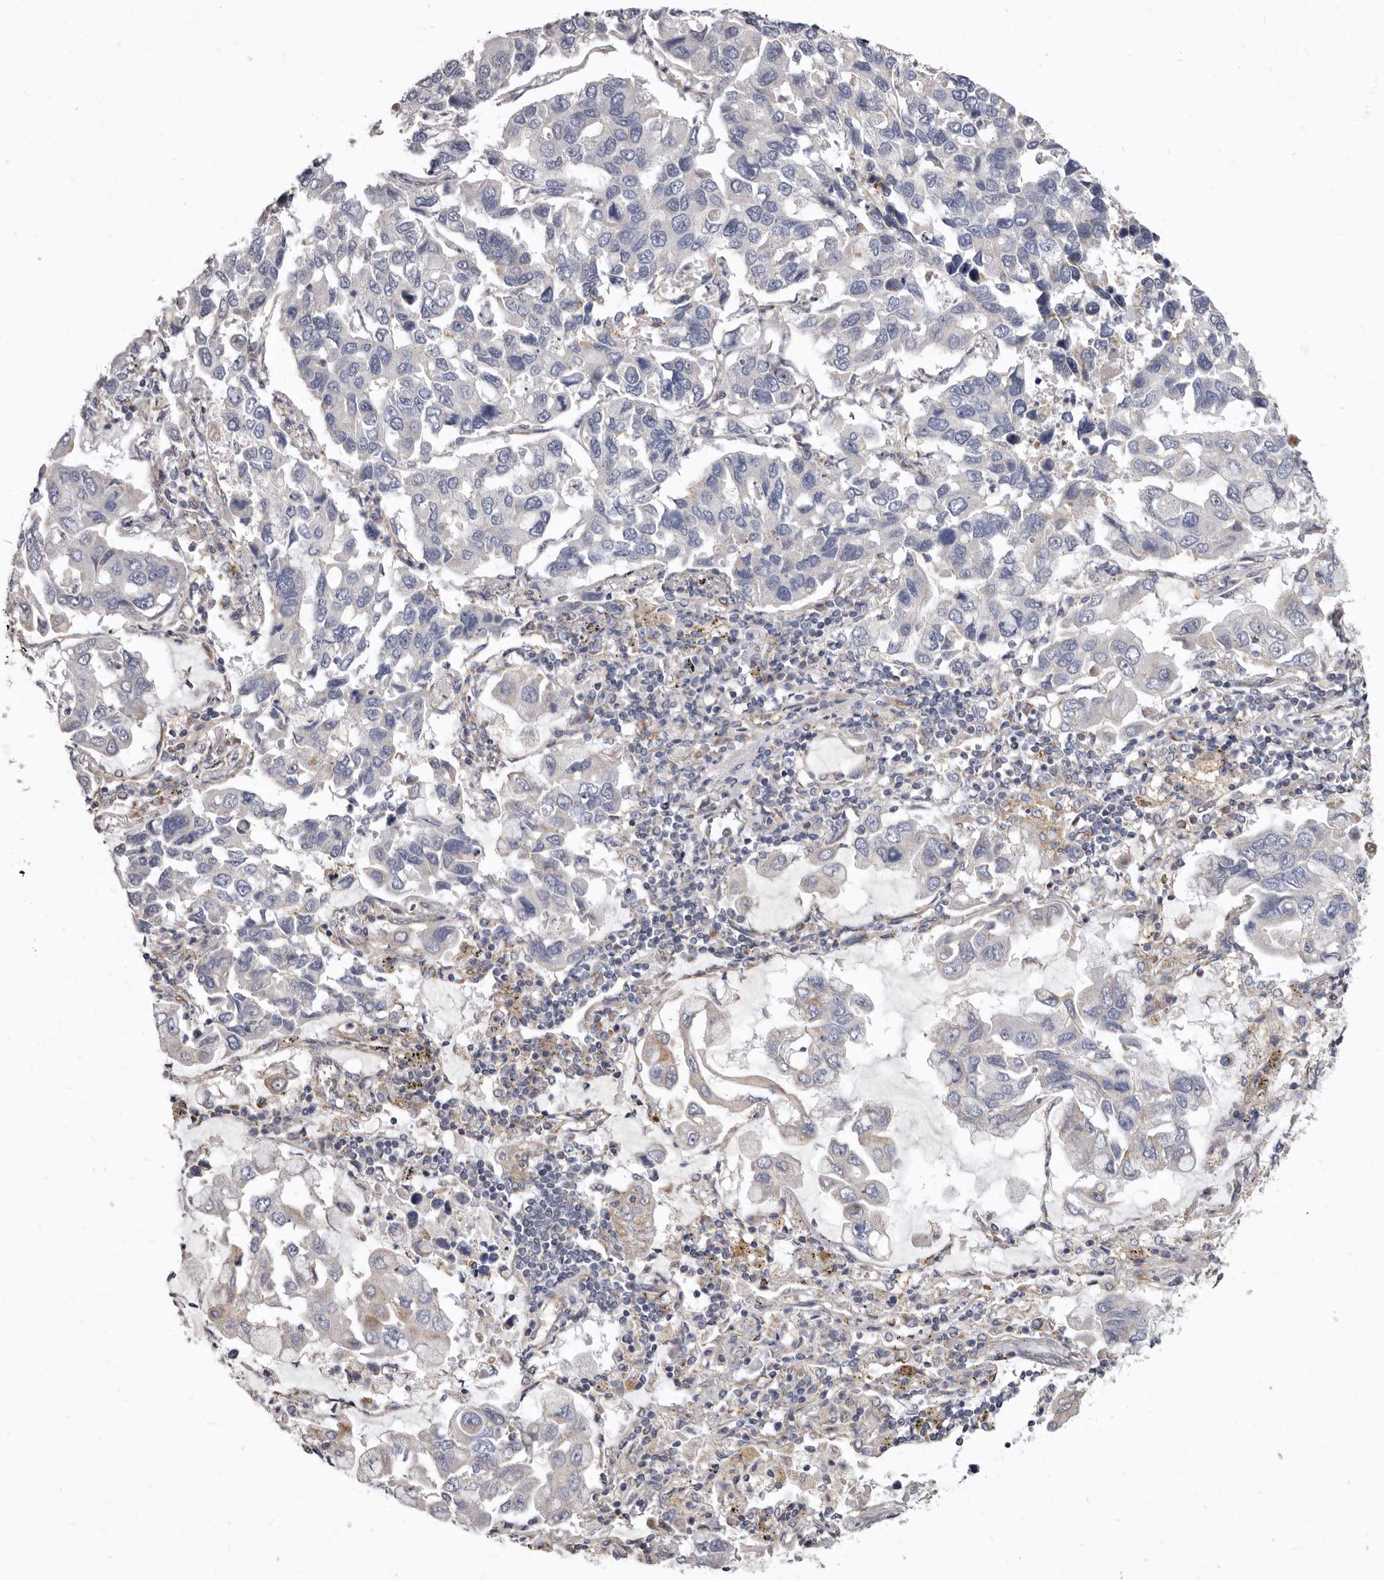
{"staining": {"intensity": "weak", "quantity": "<25%", "location": "cytoplasmic/membranous"}, "tissue": "lung cancer", "cell_type": "Tumor cells", "image_type": "cancer", "snomed": [{"axis": "morphology", "description": "Adenocarcinoma, NOS"}, {"axis": "topography", "description": "Lung"}], "caption": "This image is of adenocarcinoma (lung) stained with immunohistochemistry (IHC) to label a protein in brown with the nuclei are counter-stained blue. There is no expression in tumor cells.", "gene": "FMO2", "patient": {"sex": "male", "age": 64}}